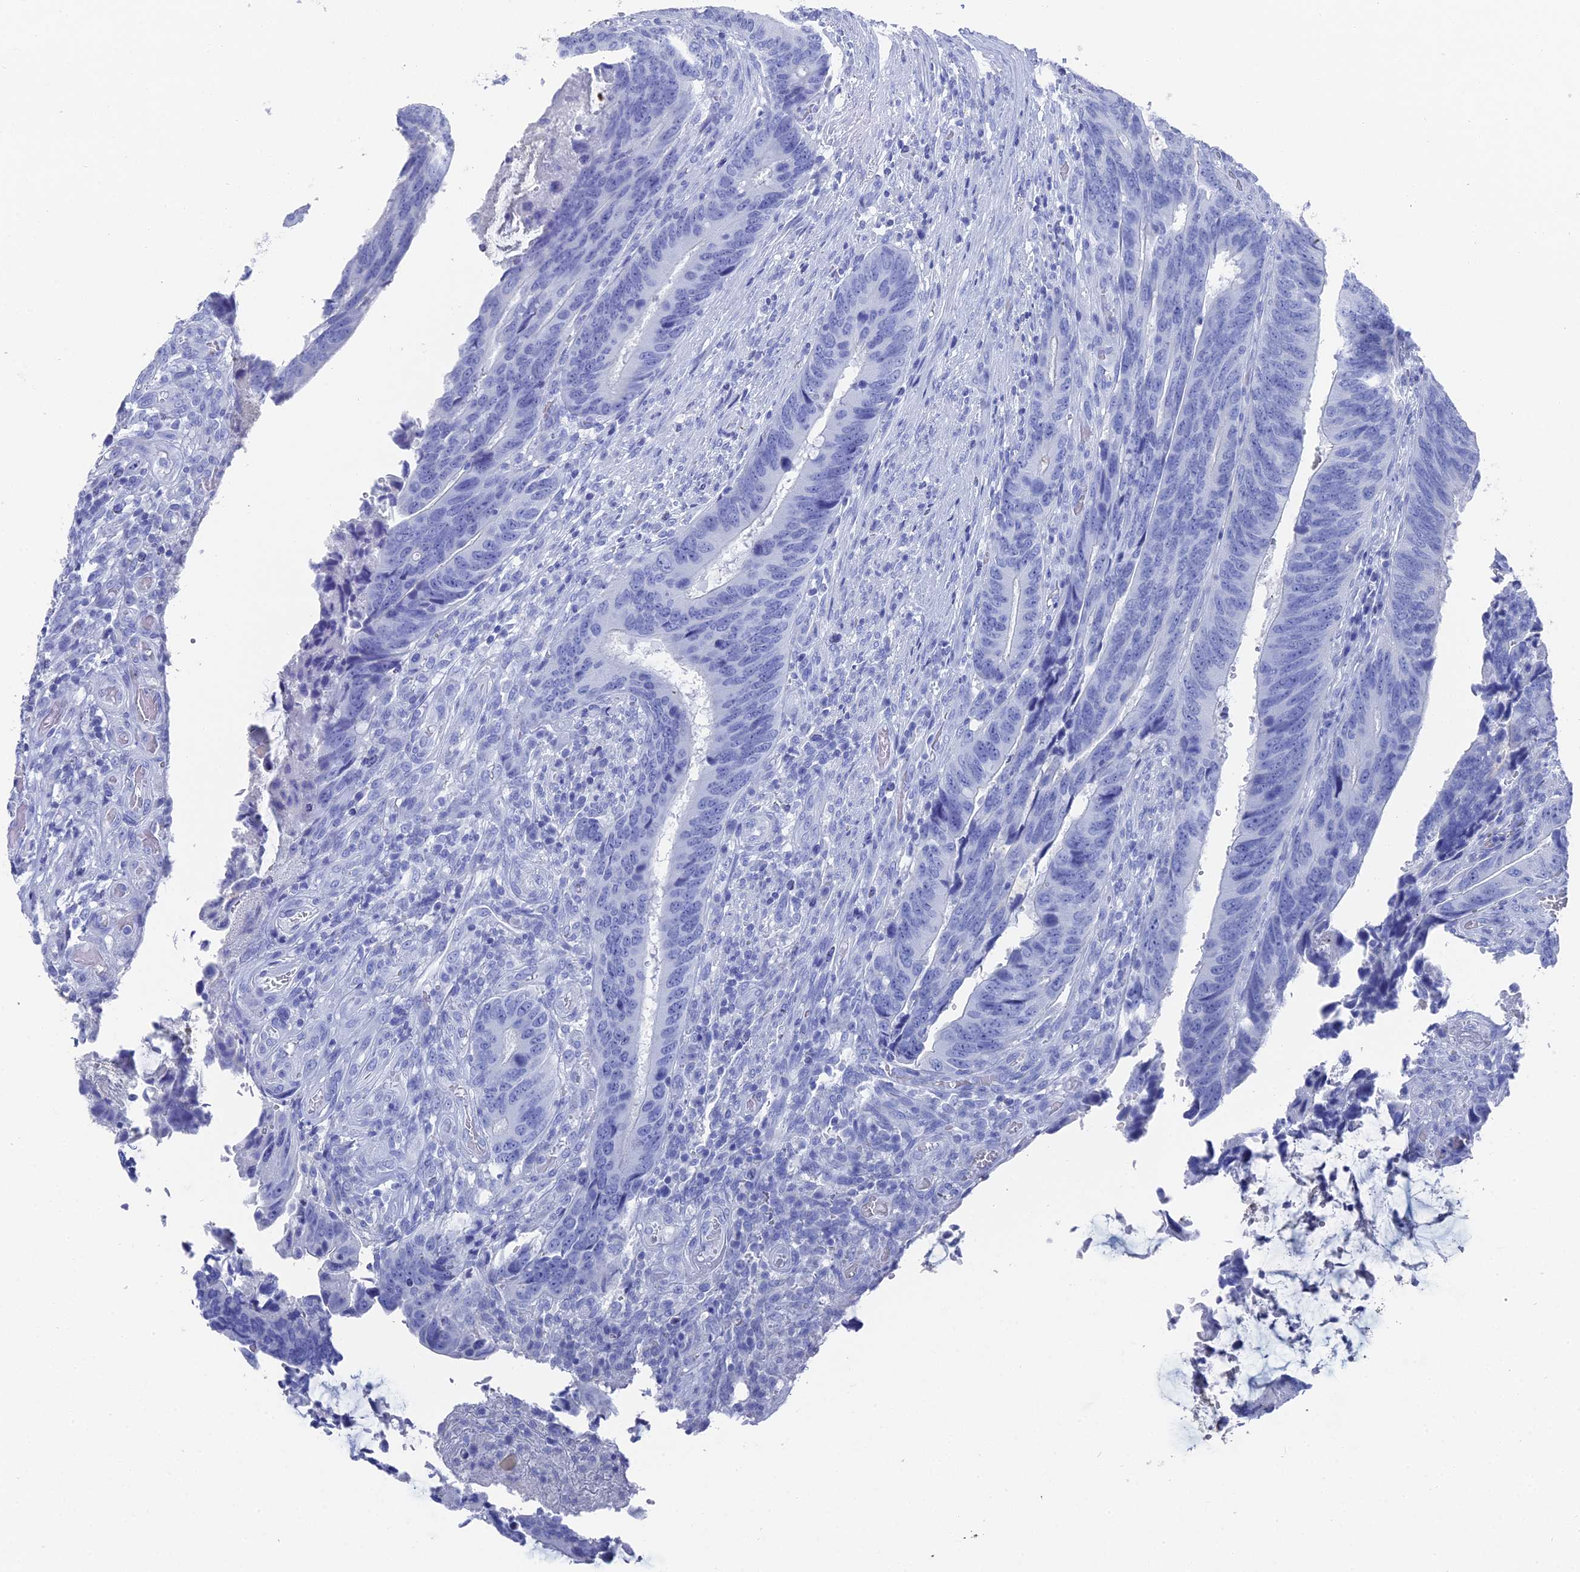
{"staining": {"intensity": "negative", "quantity": "none", "location": "none"}, "tissue": "colorectal cancer", "cell_type": "Tumor cells", "image_type": "cancer", "snomed": [{"axis": "morphology", "description": "Adenocarcinoma, NOS"}, {"axis": "topography", "description": "Colon"}], "caption": "IHC histopathology image of neoplastic tissue: human adenocarcinoma (colorectal) stained with DAB displays no significant protein staining in tumor cells. The staining was performed using DAB to visualize the protein expression in brown, while the nuclei were stained in blue with hematoxylin (Magnification: 20x).", "gene": "ENPP3", "patient": {"sex": "male", "age": 87}}